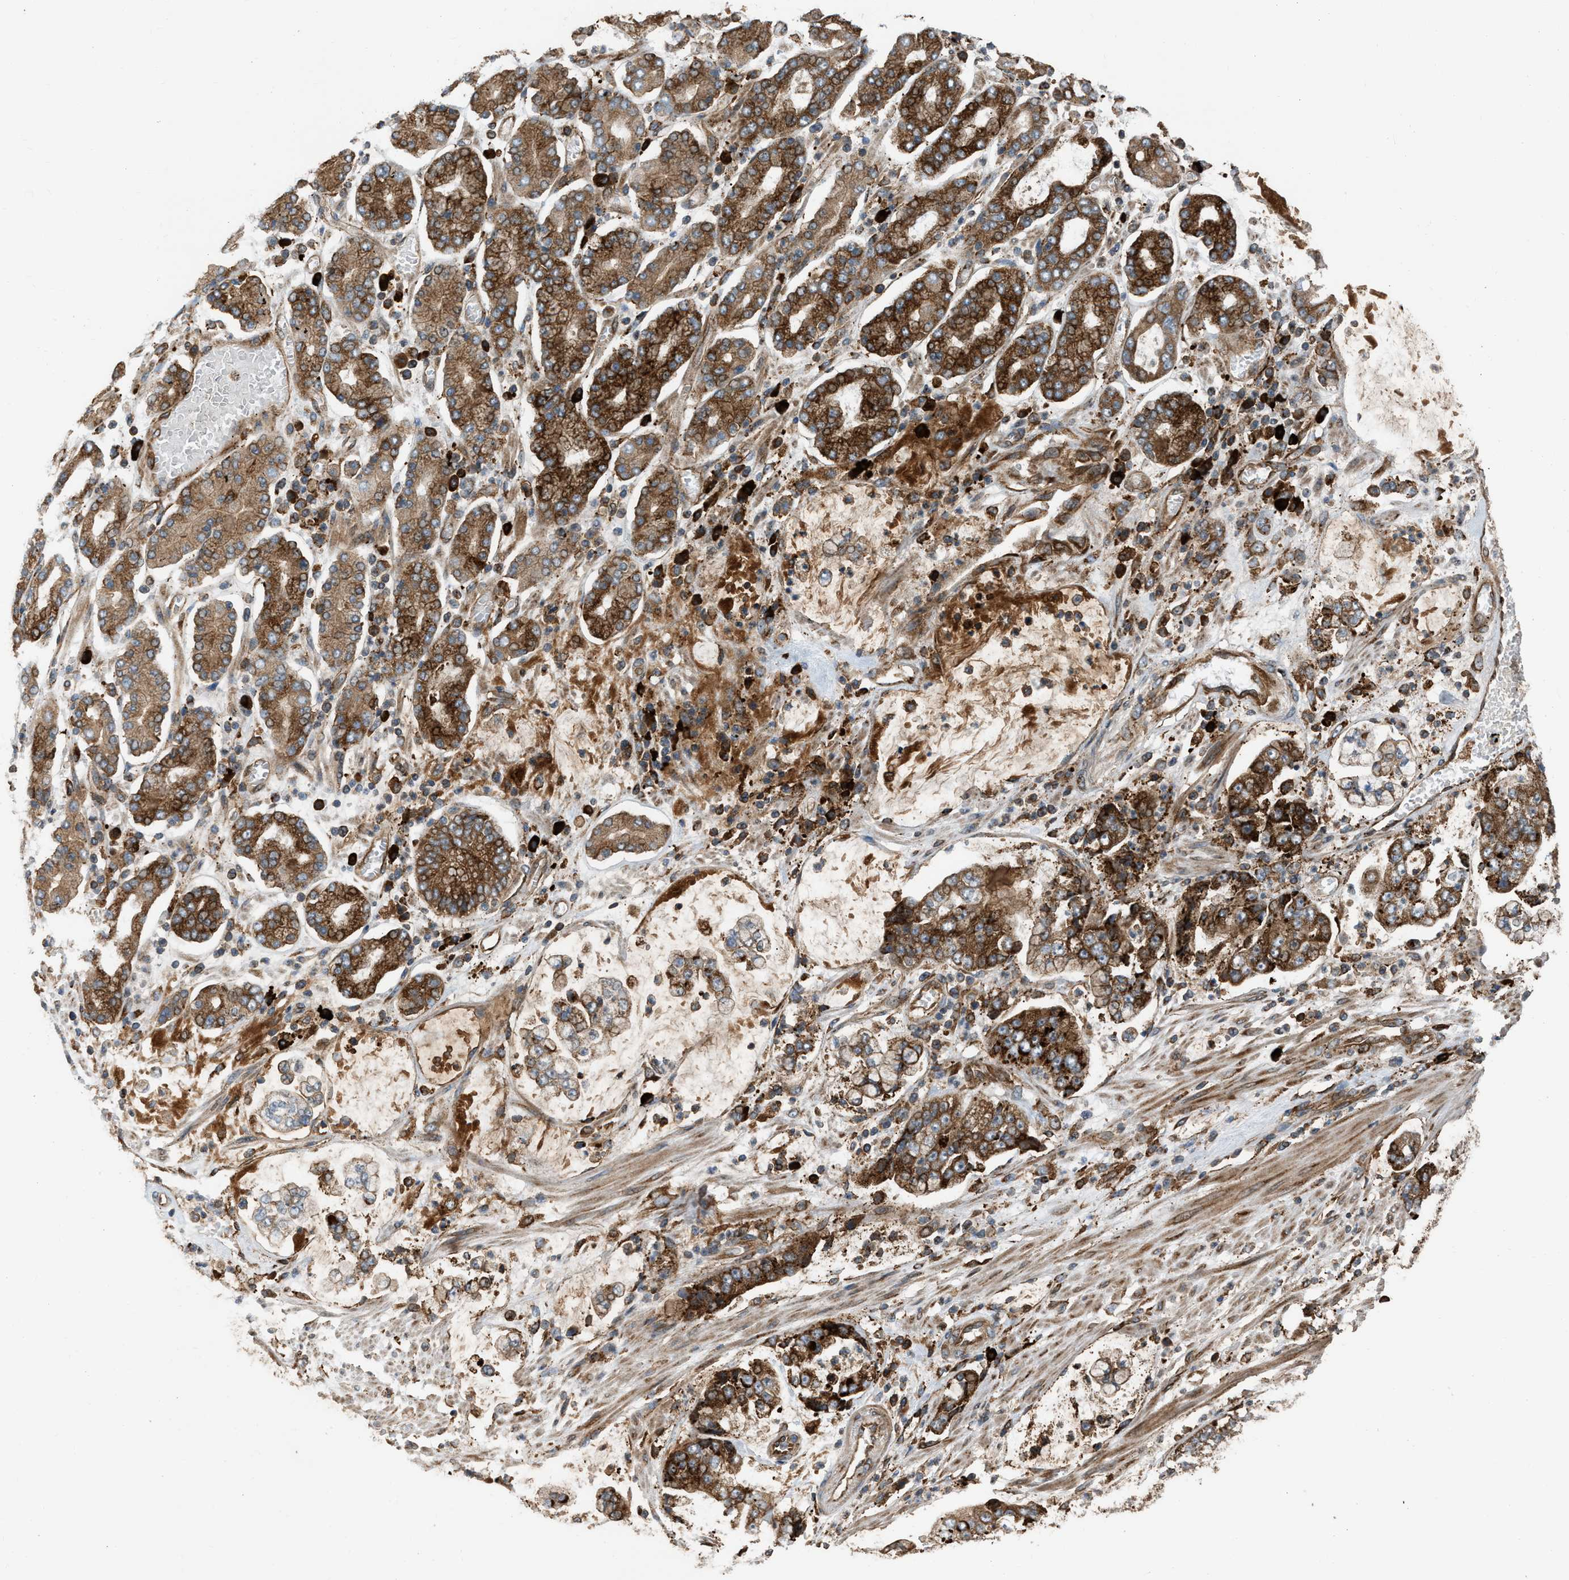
{"staining": {"intensity": "strong", "quantity": ">75%", "location": "cytoplasmic/membranous"}, "tissue": "stomach cancer", "cell_type": "Tumor cells", "image_type": "cancer", "snomed": [{"axis": "morphology", "description": "Adenocarcinoma, NOS"}, {"axis": "topography", "description": "Stomach"}], "caption": "Protein staining shows strong cytoplasmic/membranous staining in approximately >75% of tumor cells in stomach cancer.", "gene": "BAIAP2L1", "patient": {"sex": "male", "age": 76}}